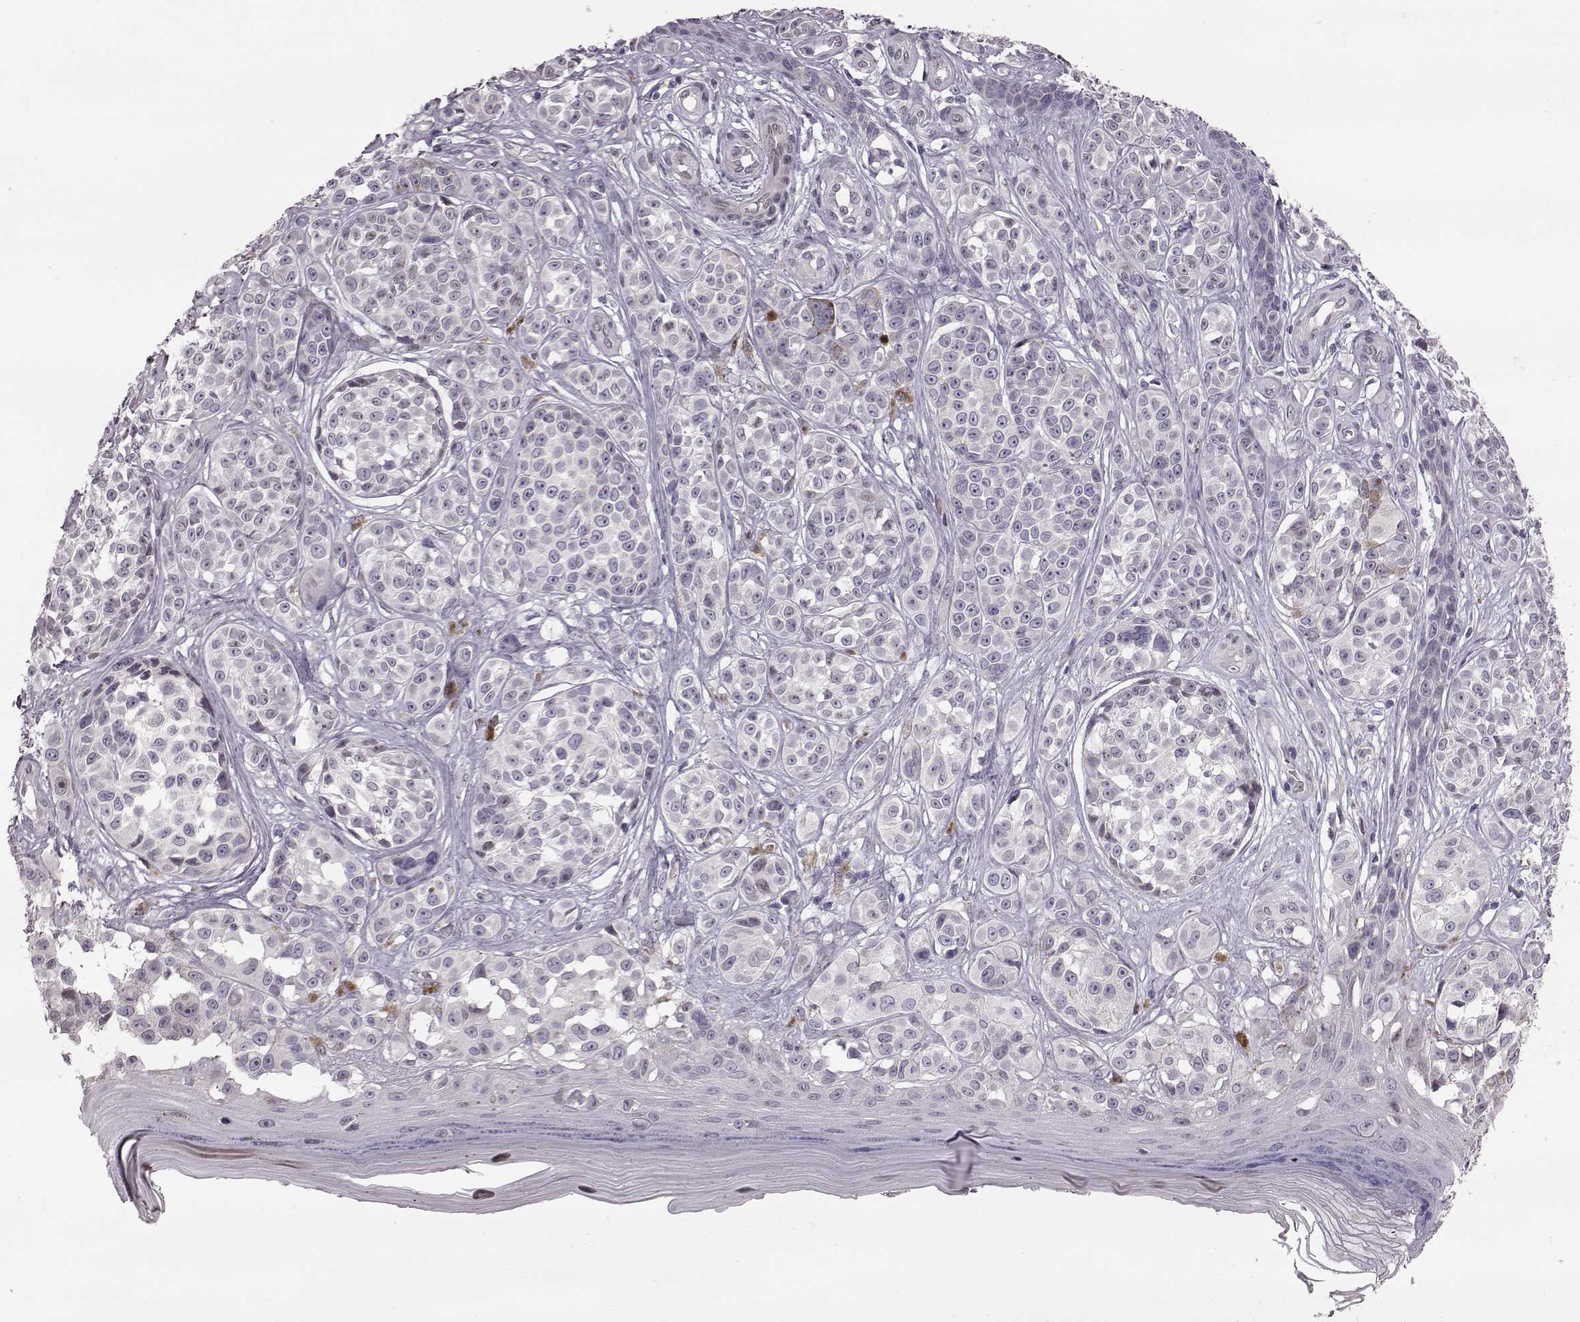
{"staining": {"intensity": "negative", "quantity": "none", "location": "none"}, "tissue": "melanoma", "cell_type": "Tumor cells", "image_type": "cancer", "snomed": [{"axis": "morphology", "description": "Malignant melanoma, NOS"}, {"axis": "topography", "description": "Skin"}], "caption": "There is no significant expression in tumor cells of malignant melanoma.", "gene": "TCHHL1", "patient": {"sex": "female", "age": 90}}